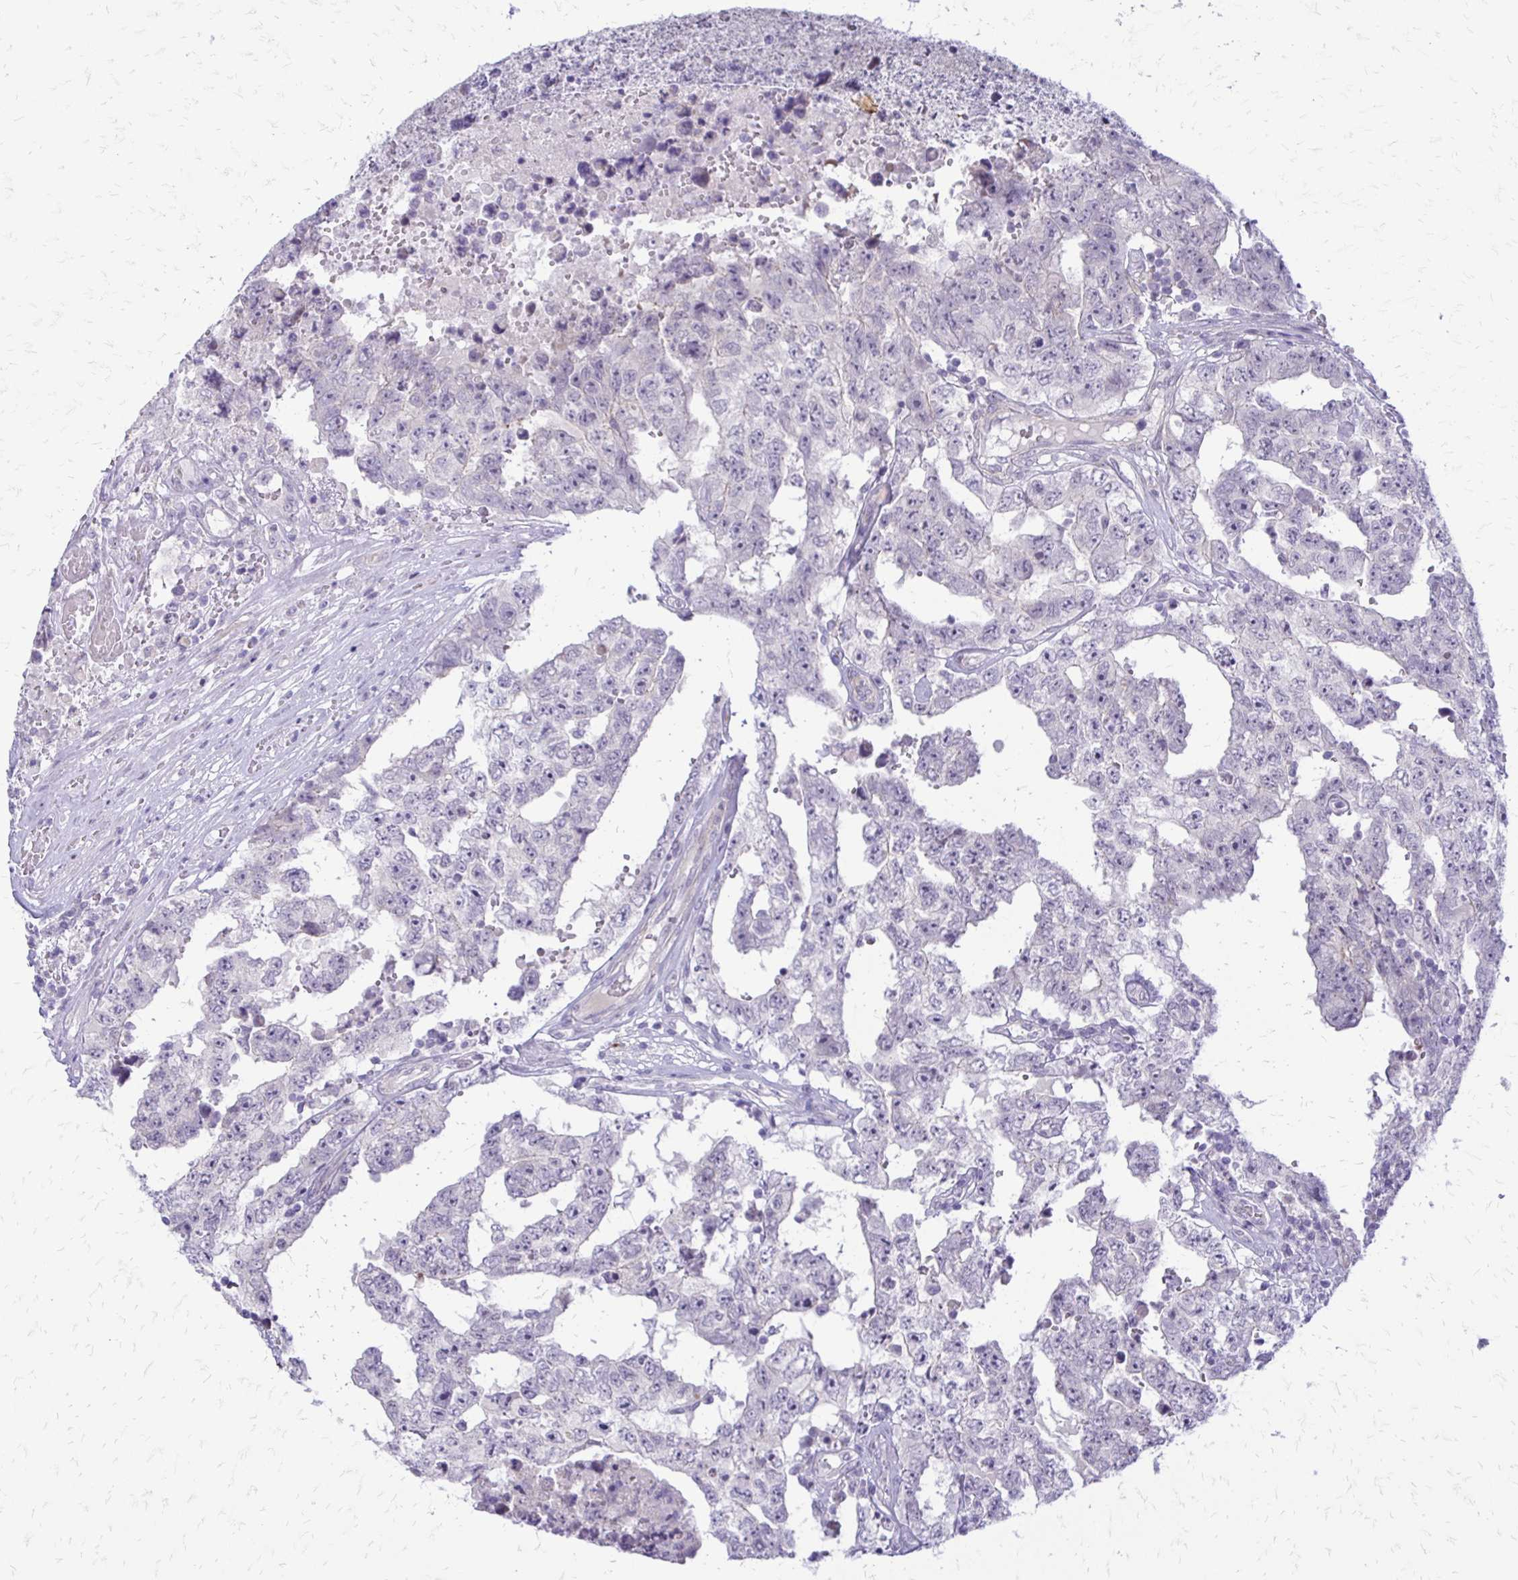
{"staining": {"intensity": "negative", "quantity": "none", "location": "none"}, "tissue": "testis cancer", "cell_type": "Tumor cells", "image_type": "cancer", "snomed": [{"axis": "morphology", "description": "Normal tissue, NOS"}, {"axis": "morphology", "description": "Carcinoma, Embryonal, NOS"}, {"axis": "topography", "description": "Testis"}, {"axis": "topography", "description": "Epididymis"}], "caption": "High power microscopy image of an IHC histopathology image of testis cancer (embryonal carcinoma), revealing no significant positivity in tumor cells.", "gene": "EPYC", "patient": {"sex": "male", "age": 25}}